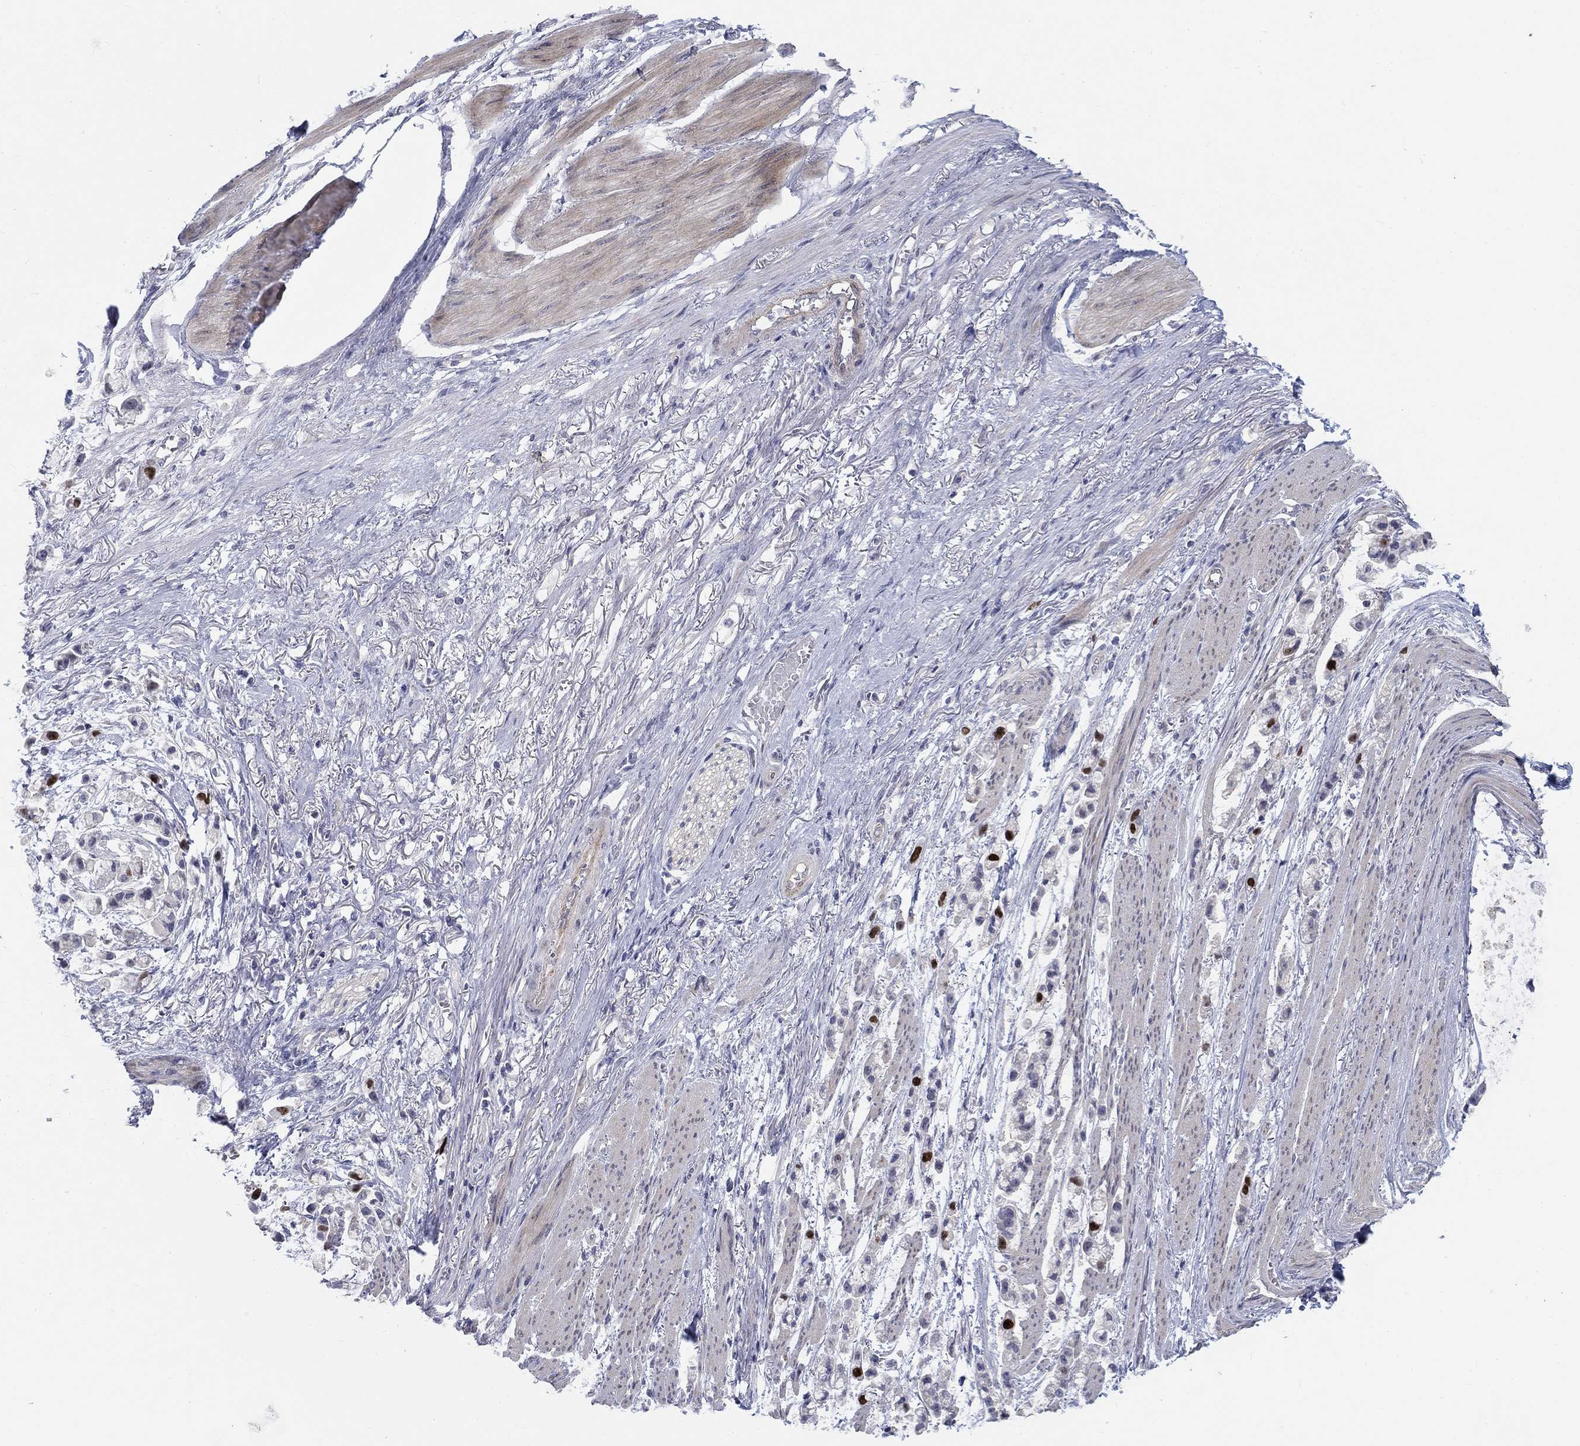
{"staining": {"intensity": "strong", "quantity": "<25%", "location": "nuclear"}, "tissue": "stomach cancer", "cell_type": "Tumor cells", "image_type": "cancer", "snomed": [{"axis": "morphology", "description": "Adenocarcinoma, NOS"}, {"axis": "topography", "description": "Stomach"}], "caption": "A histopathology image of human stomach adenocarcinoma stained for a protein exhibits strong nuclear brown staining in tumor cells. (brown staining indicates protein expression, while blue staining denotes nuclei).", "gene": "PRC1", "patient": {"sex": "female", "age": 81}}